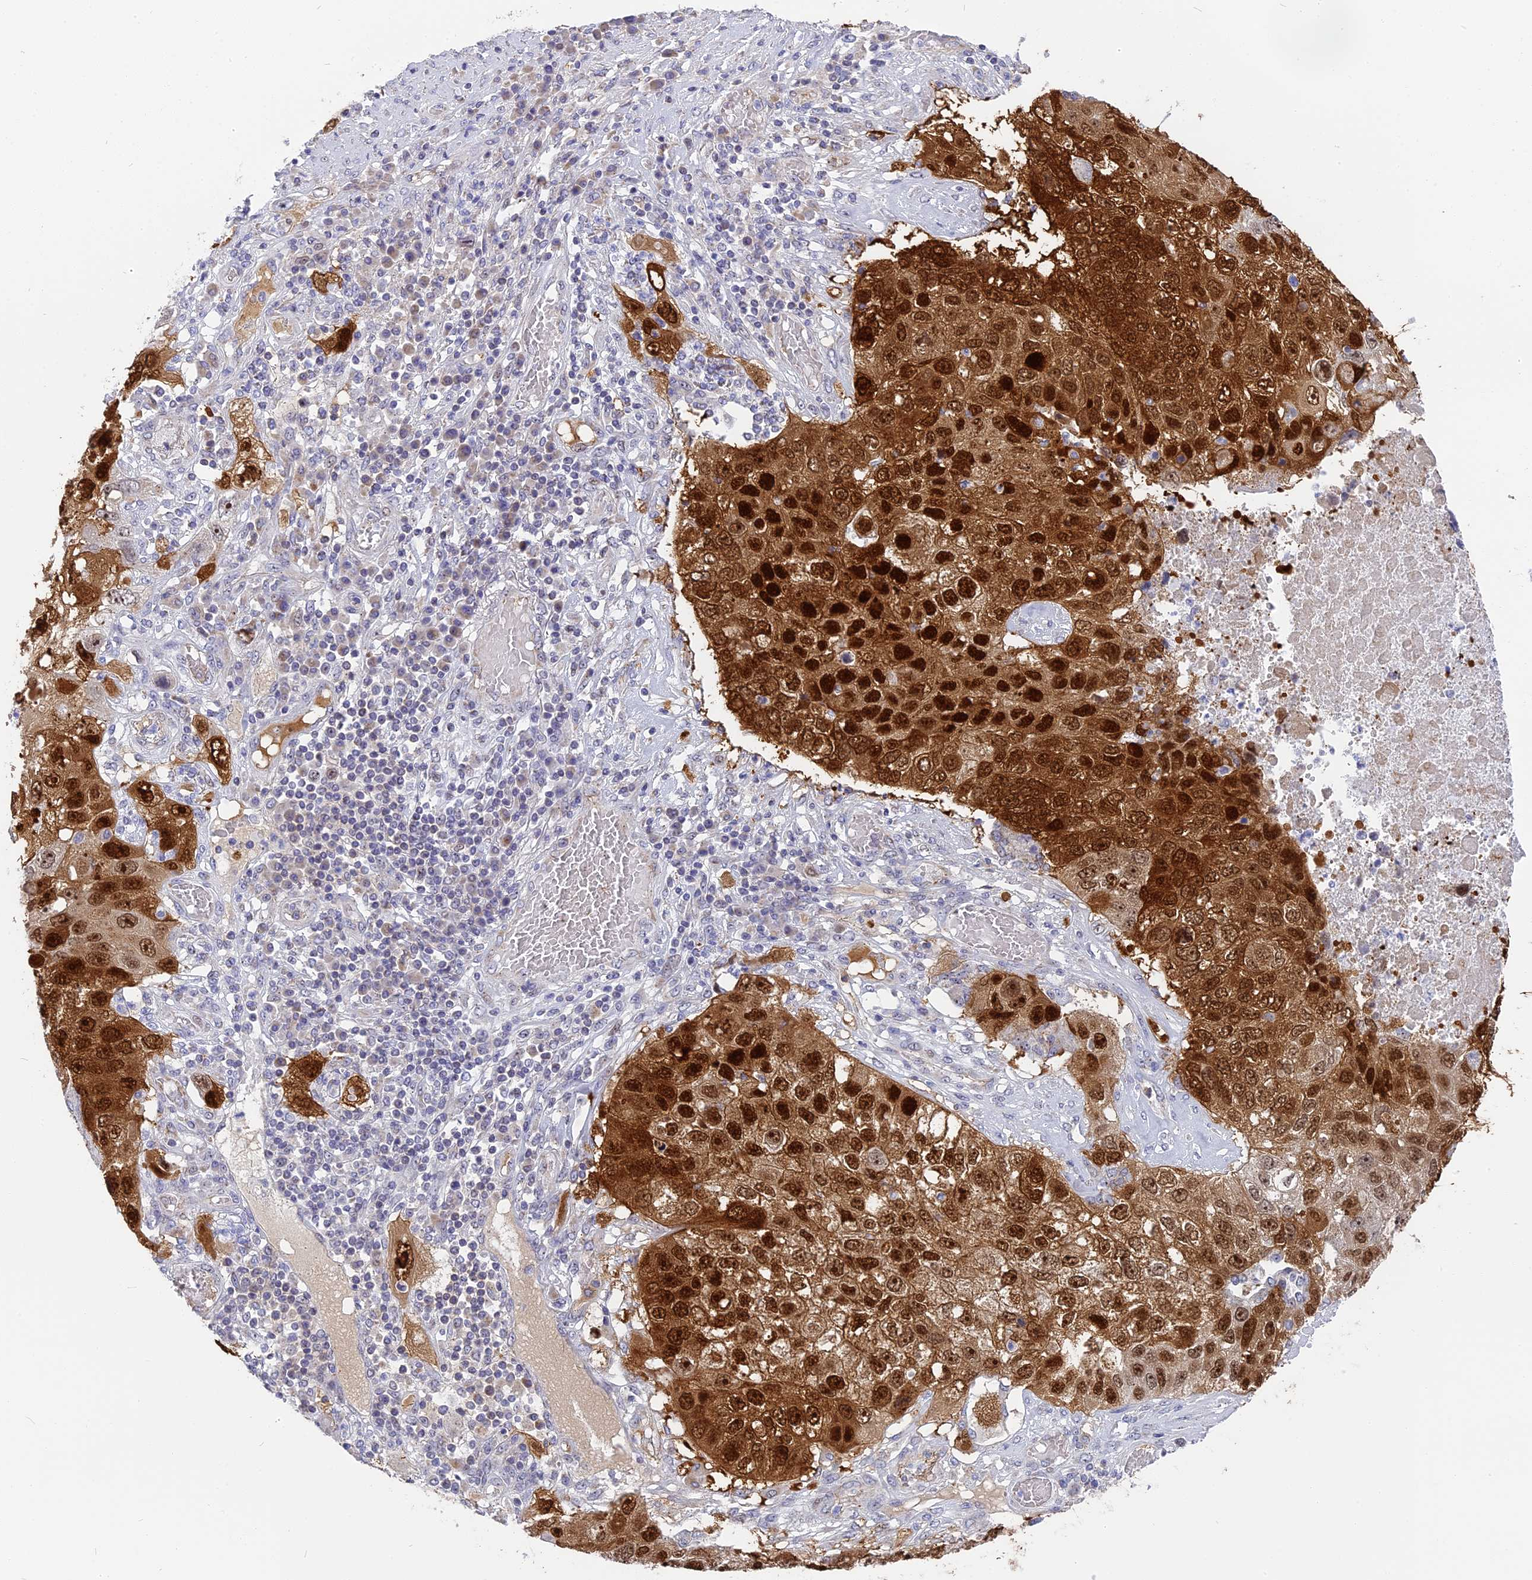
{"staining": {"intensity": "strong", "quantity": ">75%", "location": "cytoplasmic/membranous,nuclear"}, "tissue": "lung cancer", "cell_type": "Tumor cells", "image_type": "cancer", "snomed": [{"axis": "morphology", "description": "Squamous cell carcinoma, NOS"}, {"axis": "topography", "description": "Lung"}], "caption": "Brown immunohistochemical staining in lung cancer (squamous cell carcinoma) exhibits strong cytoplasmic/membranous and nuclear positivity in about >75% of tumor cells.", "gene": "DTWD1", "patient": {"sex": "male", "age": 61}}